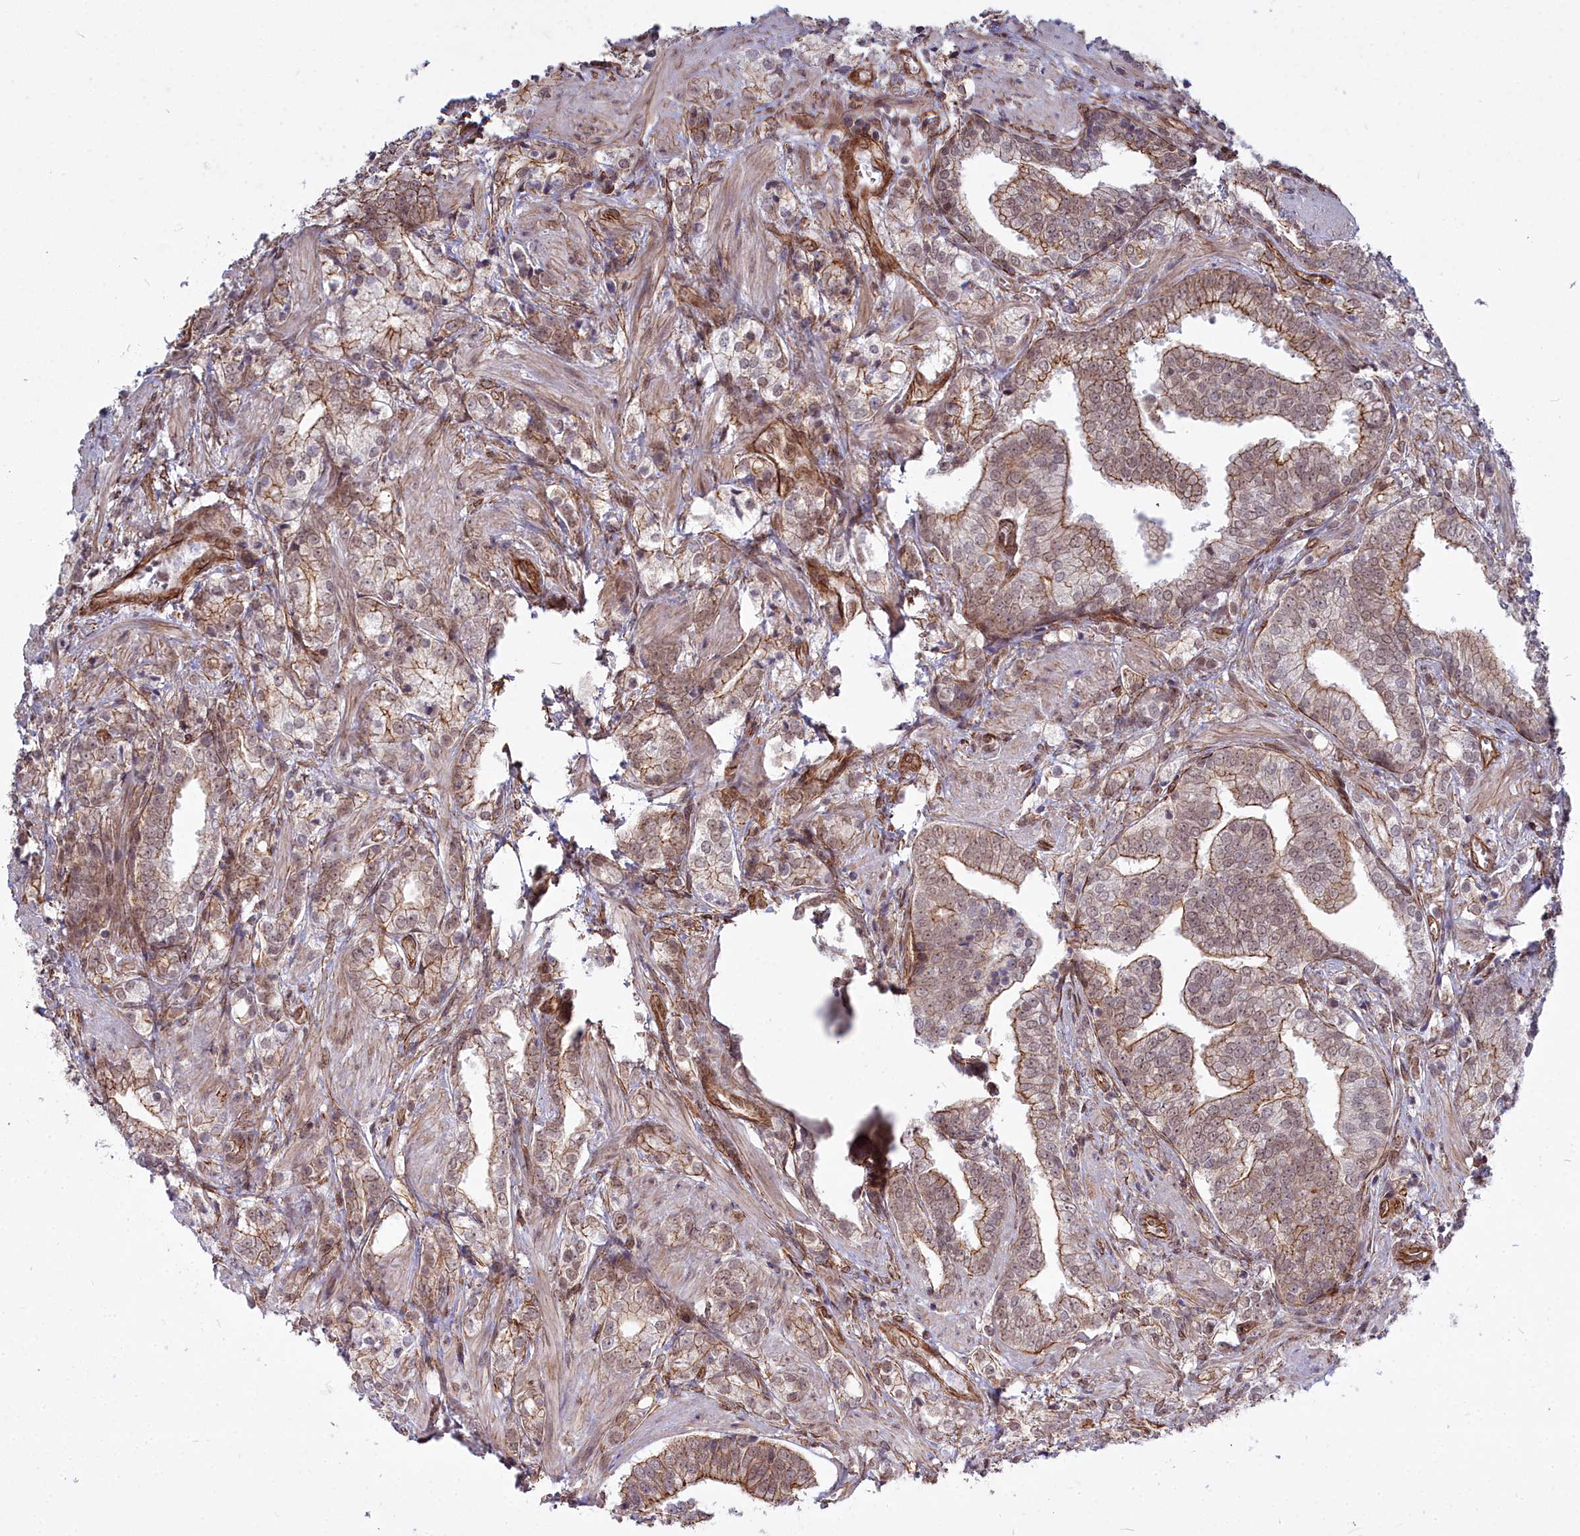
{"staining": {"intensity": "moderate", "quantity": "25%-75%", "location": "cytoplasmic/membranous,nuclear"}, "tissue": "prostate cancer", "cell_type": "Tumor cells", "image_type": "cancer", "snomed": [{"axis": "morphology", "description": "Adenocarcinoma, High grade"}, {"axis": "topography", "description": "Prostate"}], "caption": "Tumor cells display moderate cytoplasmic/membranous and nuclear positivity in about 25%-75% of cells in prostate cancer.", "gene": "YJU2", "patient": {"sex": "male", "age": 50}}